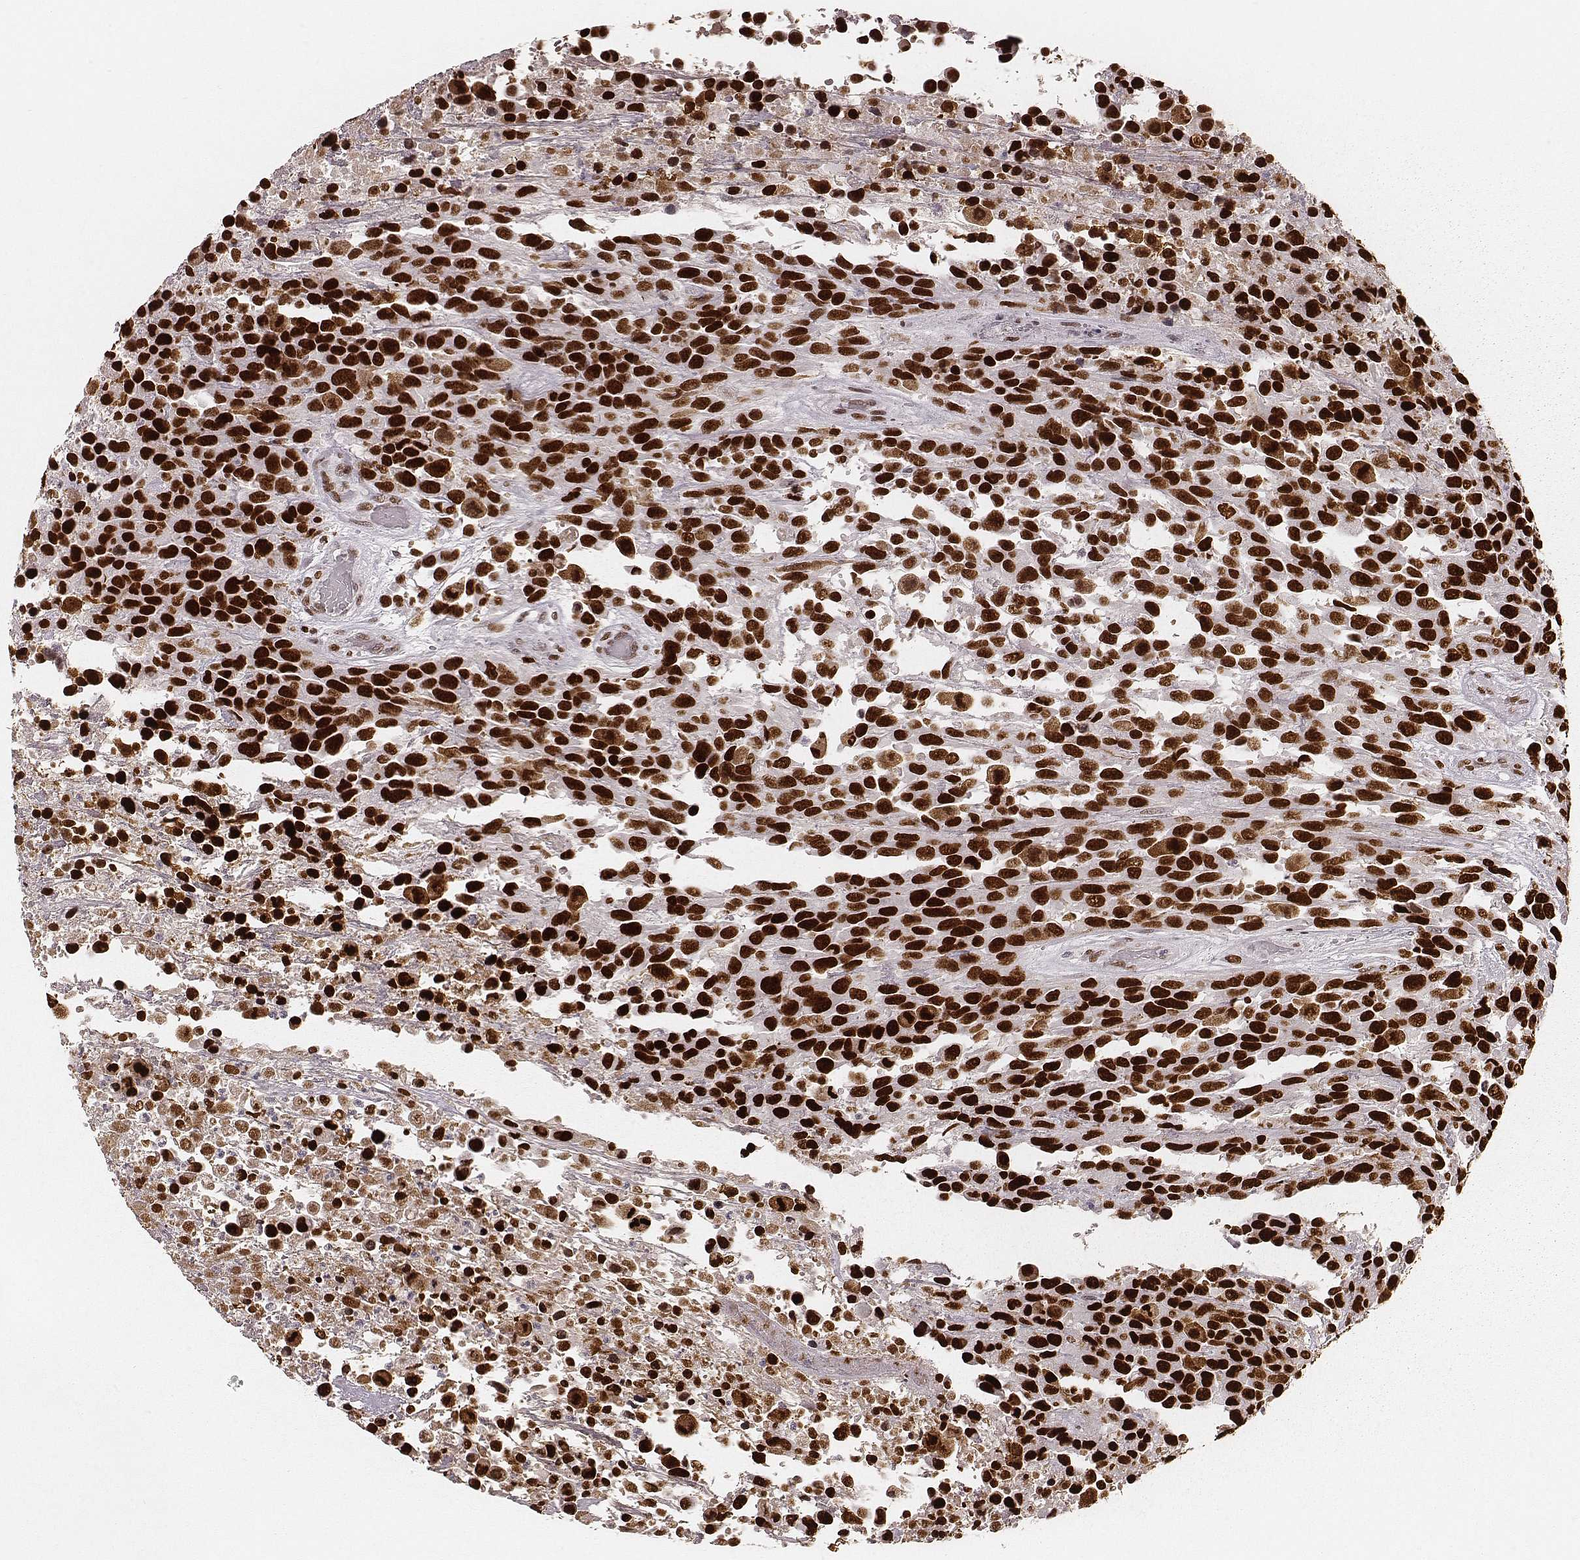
{"staining": {"intensity": "strong", "quantity": ">75%", "location": "nuclear"}, "tissue": "urothelial cancer", "cell_type": "Tumor cells", "image_type": "cancer", "snomed": [{"axis": "morphology", "description": "Urothelial carcinoma, High grade"}, {"axis": "topography", "description": "Urinary bladder"}], "caption": "Brown immunohistochemical staining in human urothelial carcinoma (high-grade) demonstrates strong nuclear positivity in approximately >75% of tumor cells.", "gene": "PARP1", "patient": {"sex": "female", "age": 70}}